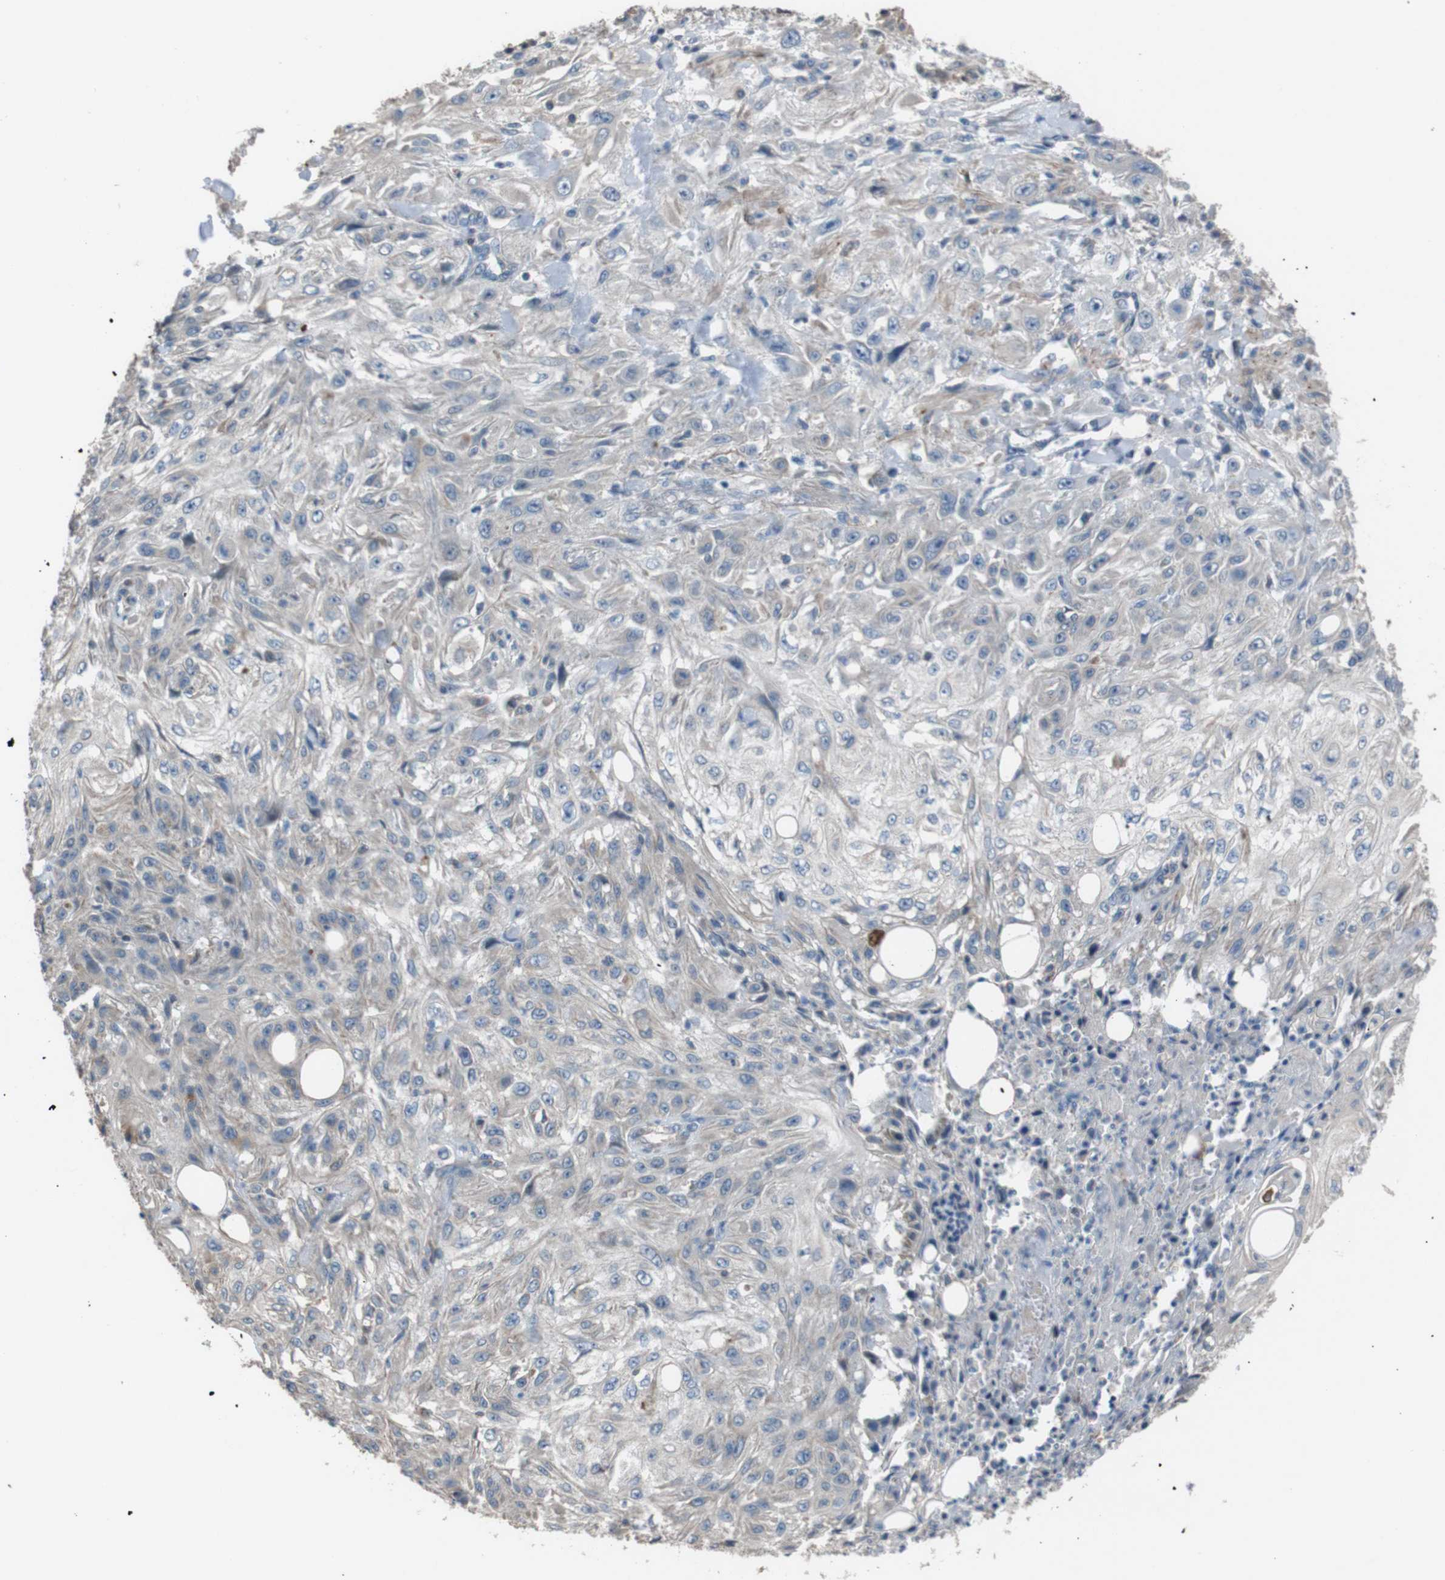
{"staining": {"intensity": "negative", "quantity": "none", "location": "none"}, "tissue": "skin cancer", "cell_type": "Tumor cells", "image_type": "cancer", "snomed": [{"axis": "morphology", "description": "Squamous cell carcinoma, NOS"}, {"axis": "topography", "description": "Skin"}], "caption": "IHC image of squamous cell carcinoma (skin) stained for a protein (brown), which displays no staining in tumor cells.", "gene": "NAALADL2", "patient": {"sex": "male", "age": 75}}